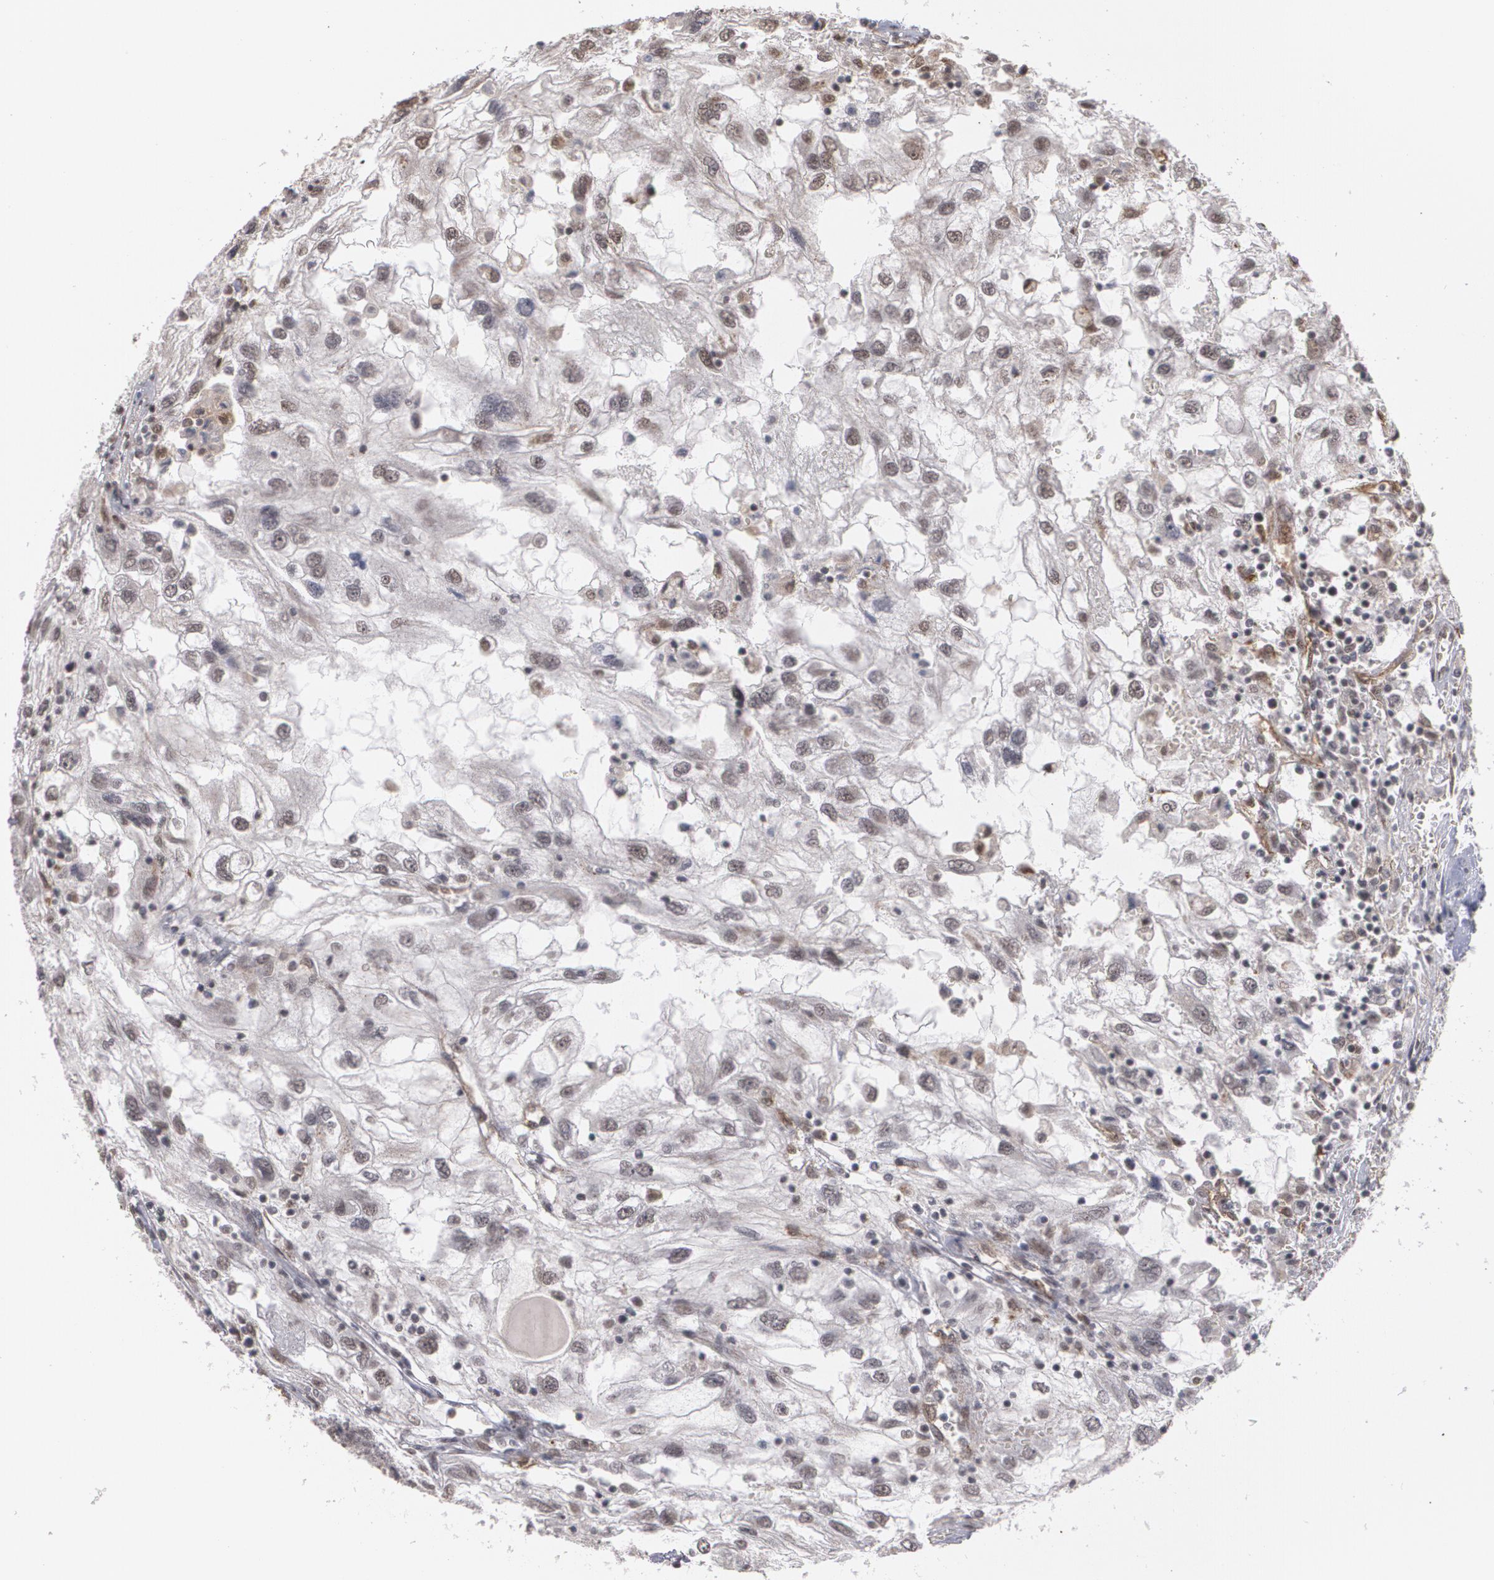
{"staining": {"intensity": "moderate", "quantity": "25%-75%", "location": "nuclear"}, "tissue": "renal cancer", "cell_type": "Tumor cells", "image_type": "cancer", "snomed": [{"axis": "morphology", "description": "Normal tissue, NOS"}, {"axis": "morphology", "description": "Adenocarcinoma, NOS"}, {"axis": "topography", "description": "Kidney"}], "caption": "Immunohistochemistry (IHC) histopathology image of neoplastic tissue: human renal adenocarcinoma stained using immunohistochemistry exhibits medium levels of moderate protein expression localized specifically in the nuclear of tumor cells, appearing as a nuclear brown color.", "gene": "ZNF75A", "patient": {"sex": "male", "age": 71}}